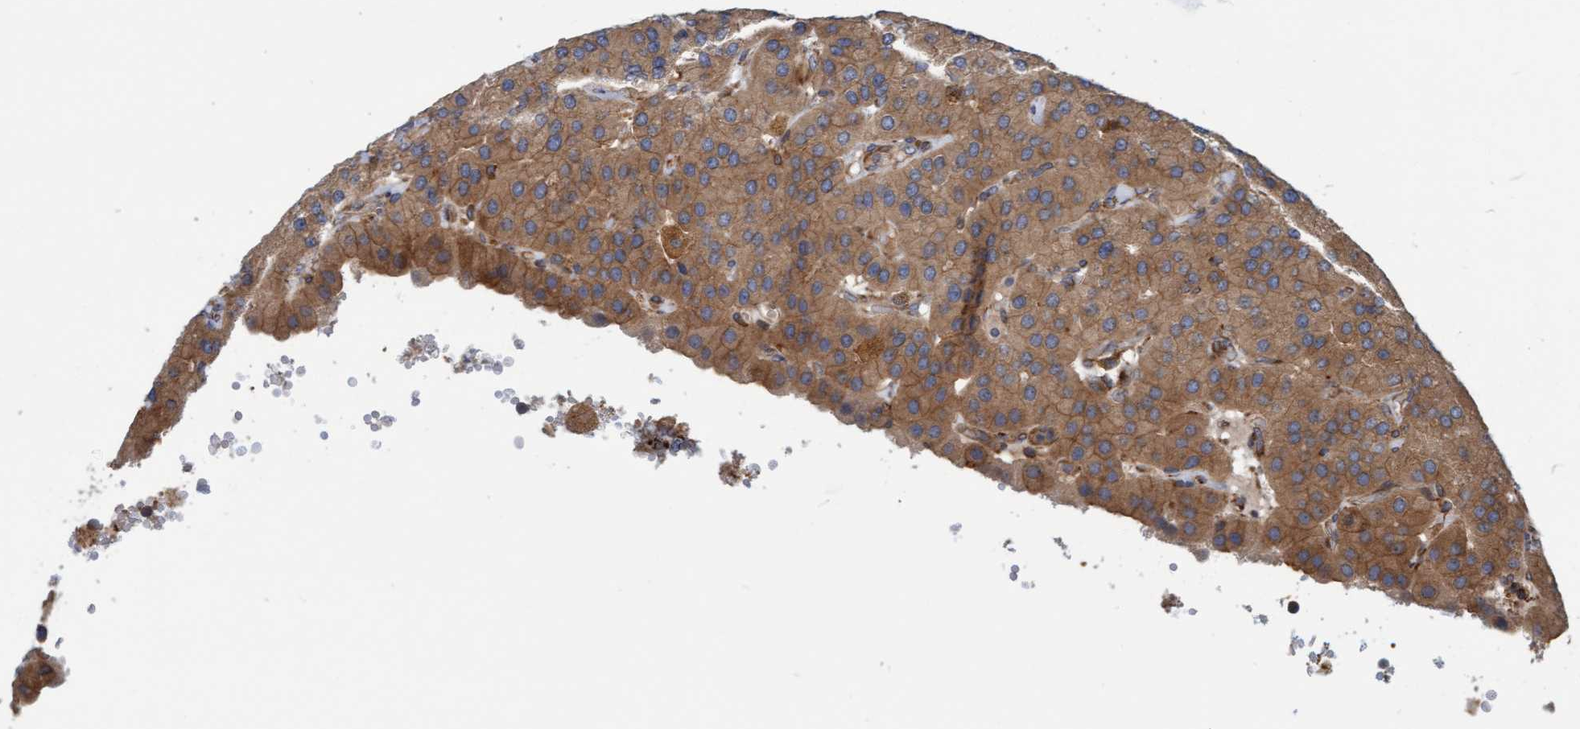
{"staining": {"intensity": "moderate", "quantity": ">75%", "location": "cytoplasmic/membranous"}, "tissue": "parathyroid gland", "cell_type": "Glandular cells", "image_type": "normal", "snomed": [{"axis": "morphology", "description": "Normal tissue, NOS"}, {"axis": "morphology", "description": "Adenoma, NOS"}, {"axis": "topography", "description": "Parathyroid gland"}], "caption": "IHC micrograph of benign parathyroid gland stained for a protein (brown), which reveals medium levels of moderate cytoplasmic/membranous expression in about >75% of glandular cells.", "gene": "KIAA0753", "patient": {"sex": "female", "age": 86}}